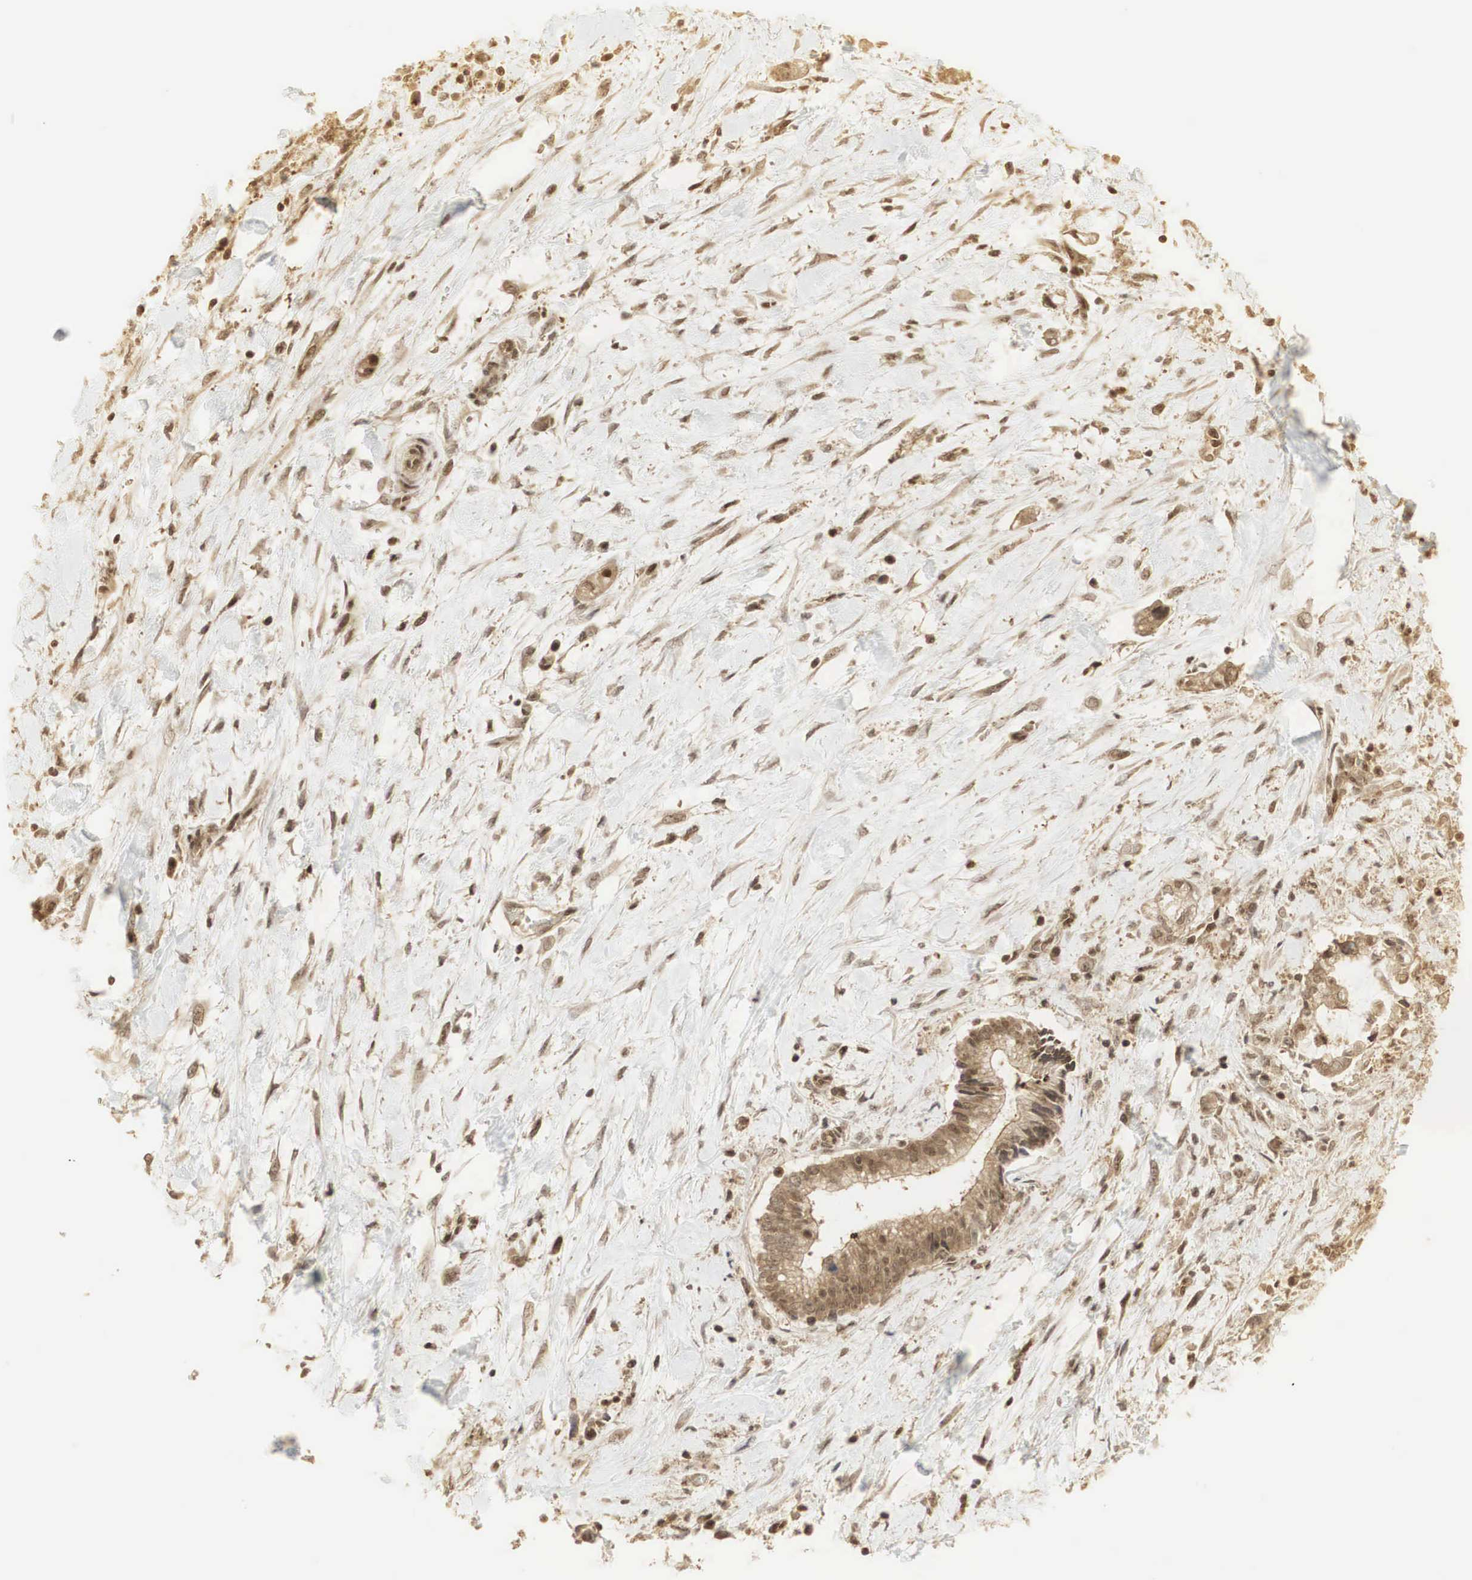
{"staining": {"intensity": "moderate", "quantity": ">75%", "location": "cytoplasmic/membranous,nuclear"}, "tissue": "liver cancer", "cell_type": "Tumor cells", "image_type": "cancer", "snomed": [{"axis": "morphology", "description": "Cholangiocarcinoma"}, {"axis": "topography", "description": "Liver"}], "caption": "Protein expression analysis of liver cancer displays moderate cytoplasmic/membranous and nuclear positivity in about >75% of tumor cells.", "gene": "RNF113A", "patient": {"sex": "male", "age": 57}}